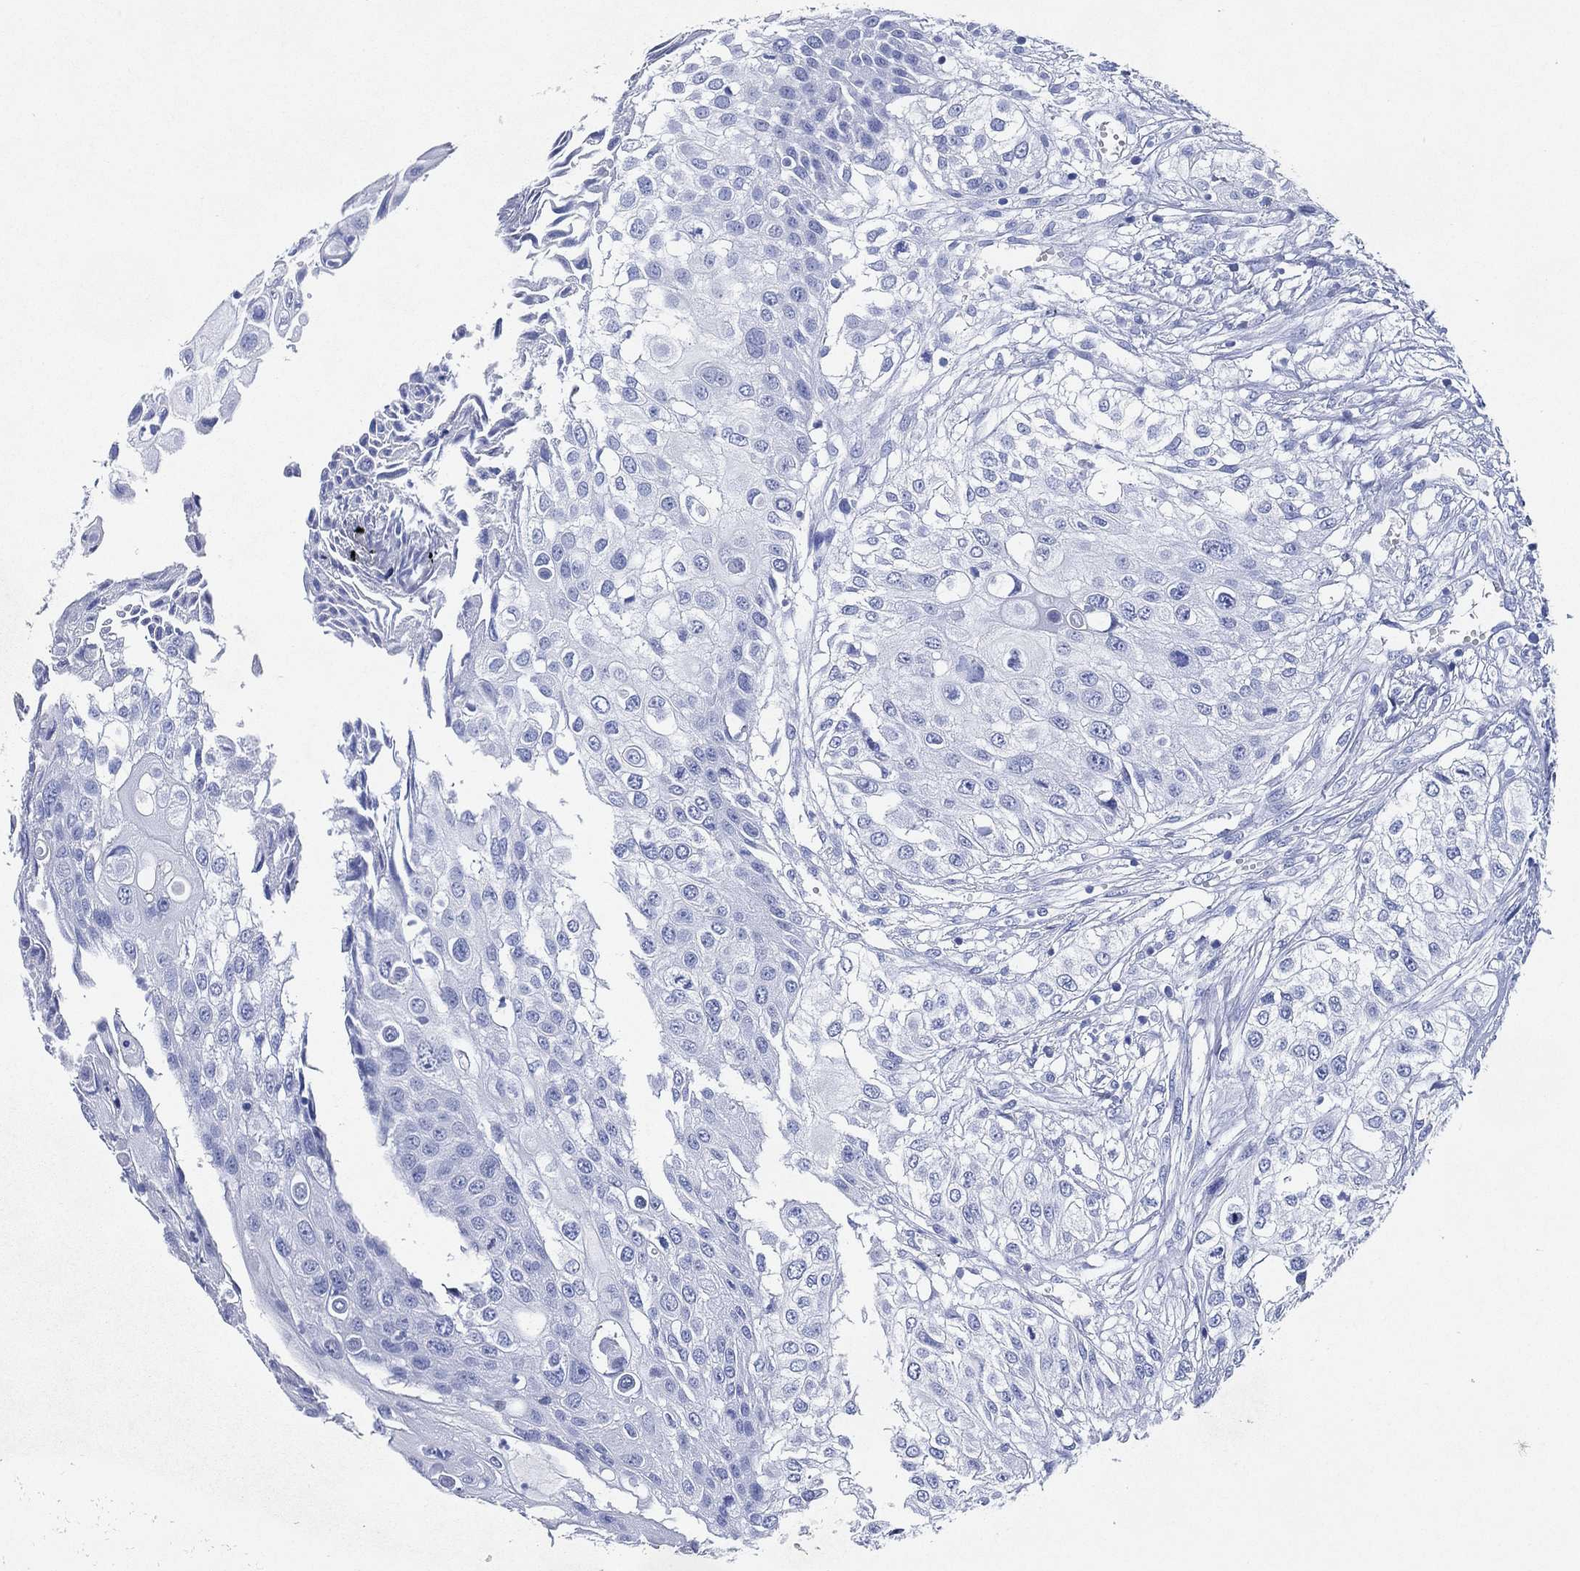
{"staining": {"intensity": "negative", "quantity": "none", "location": "none"}, "tissue": "urothelial cancer", "cell_type": "Tumor cells", "image_type": "cancer", "snomed": [{"axis": "morphology", "description": "Urothelial carcinoma, High grade"}, {"axis": "topography", "description": "Urinary bladder"}], "caption": "This is an IHC histopathology image of urothelial carcinoma (high-grade). There is no positivity in tumor cells.", "gene": "SIGLECL1", "patient": {"sex": "female", "age": 79}}